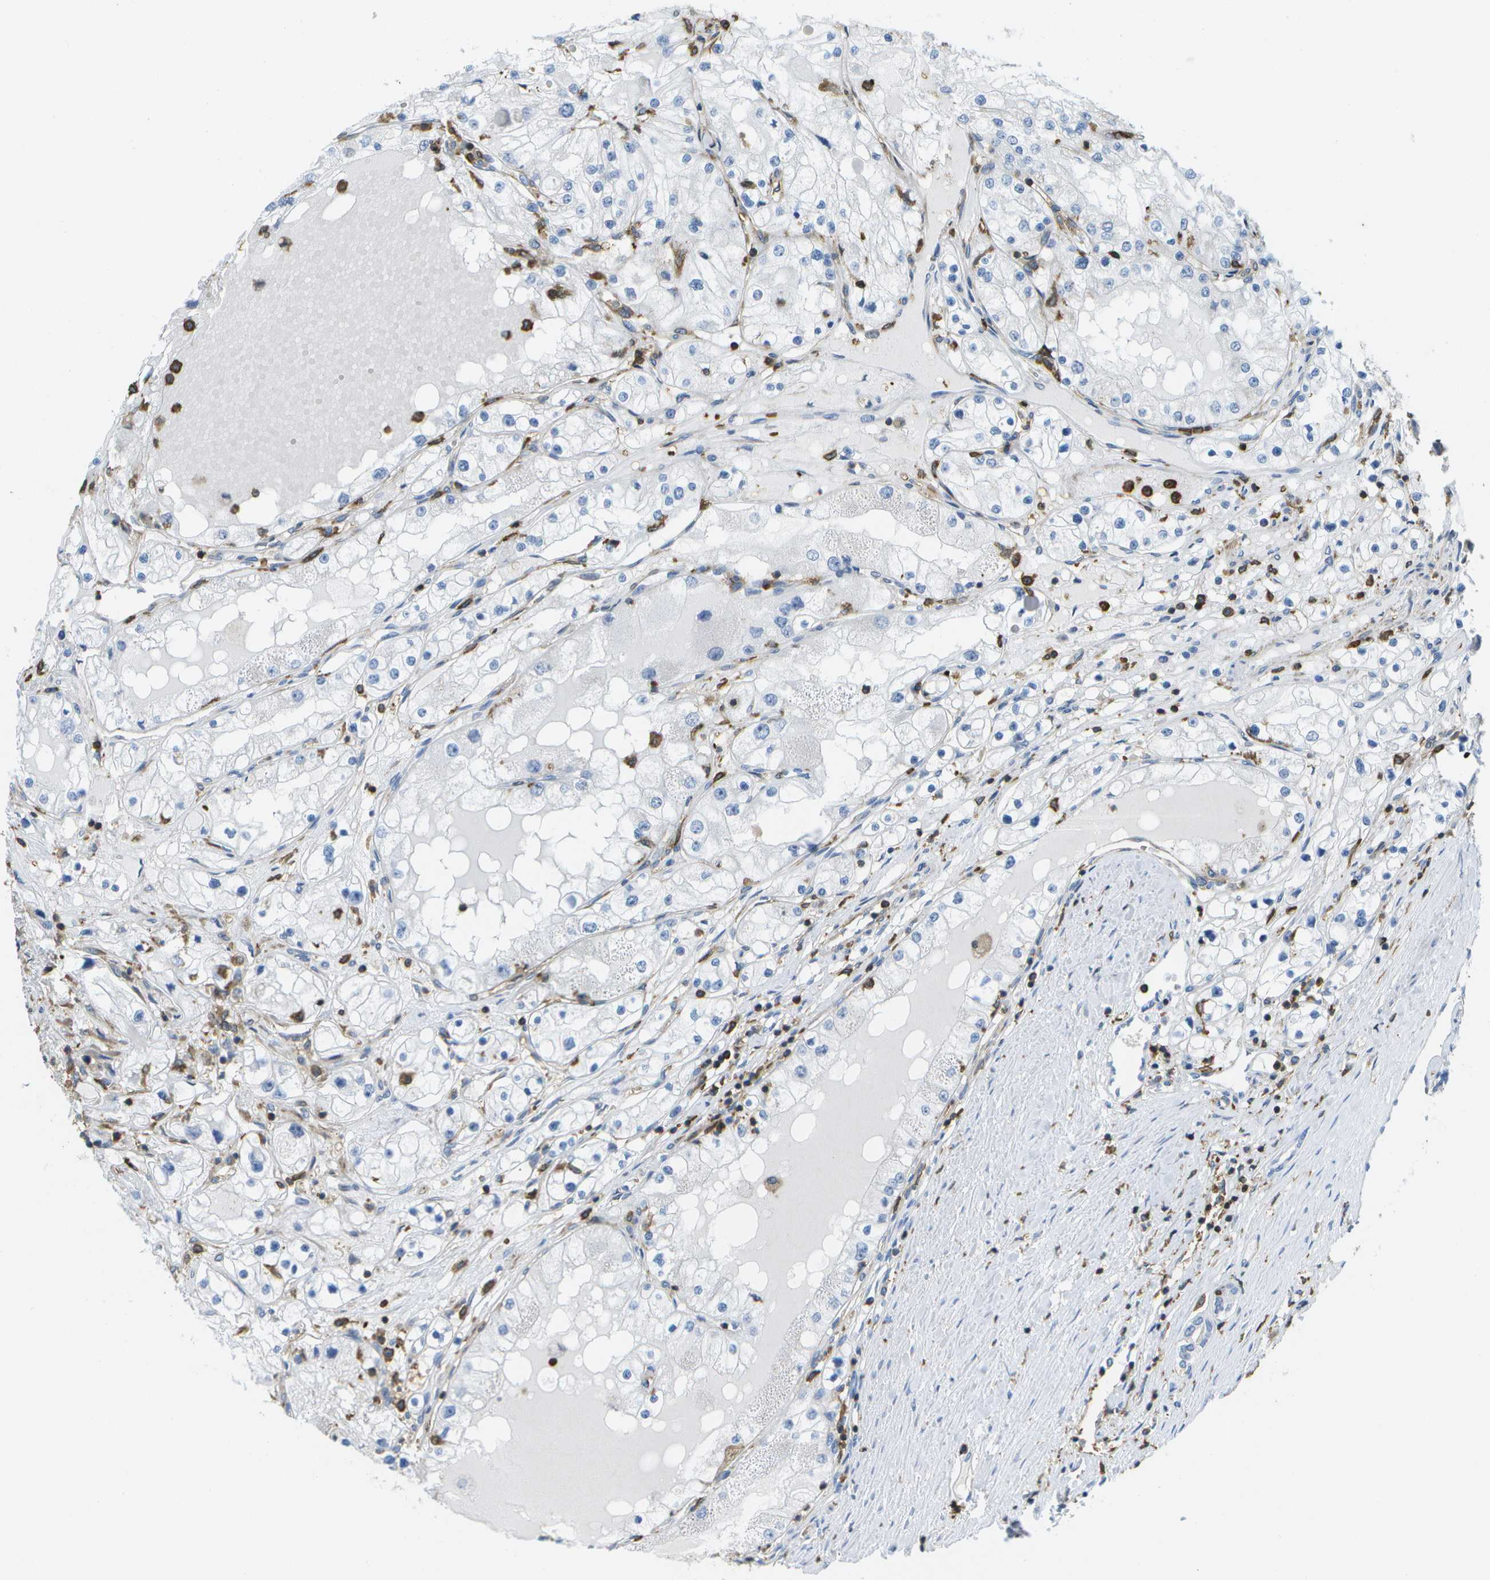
{"staining": {"intensity": "negative", "quantity": "none", "location": "none"}, "tissue": "renal cancer", "cell_type": "Tumor cells", "image_type": "cancer", "snomed": [{"axis": "morphology", "description": "Adenocarcinoma, NOS"}, {"axis": "topography", "description": "Kidney"}], "caption": "Histopathology image shows no protein positivity in tumor cells of adenocarcinoma (renal) tissue. (DAB (3,3'-diaminobenzidine) immunohistochemistry visualized using brightfield microscopy, high magnification).", "gene": "RCSD1", "patient": {"sex": "male", "age": 68}}